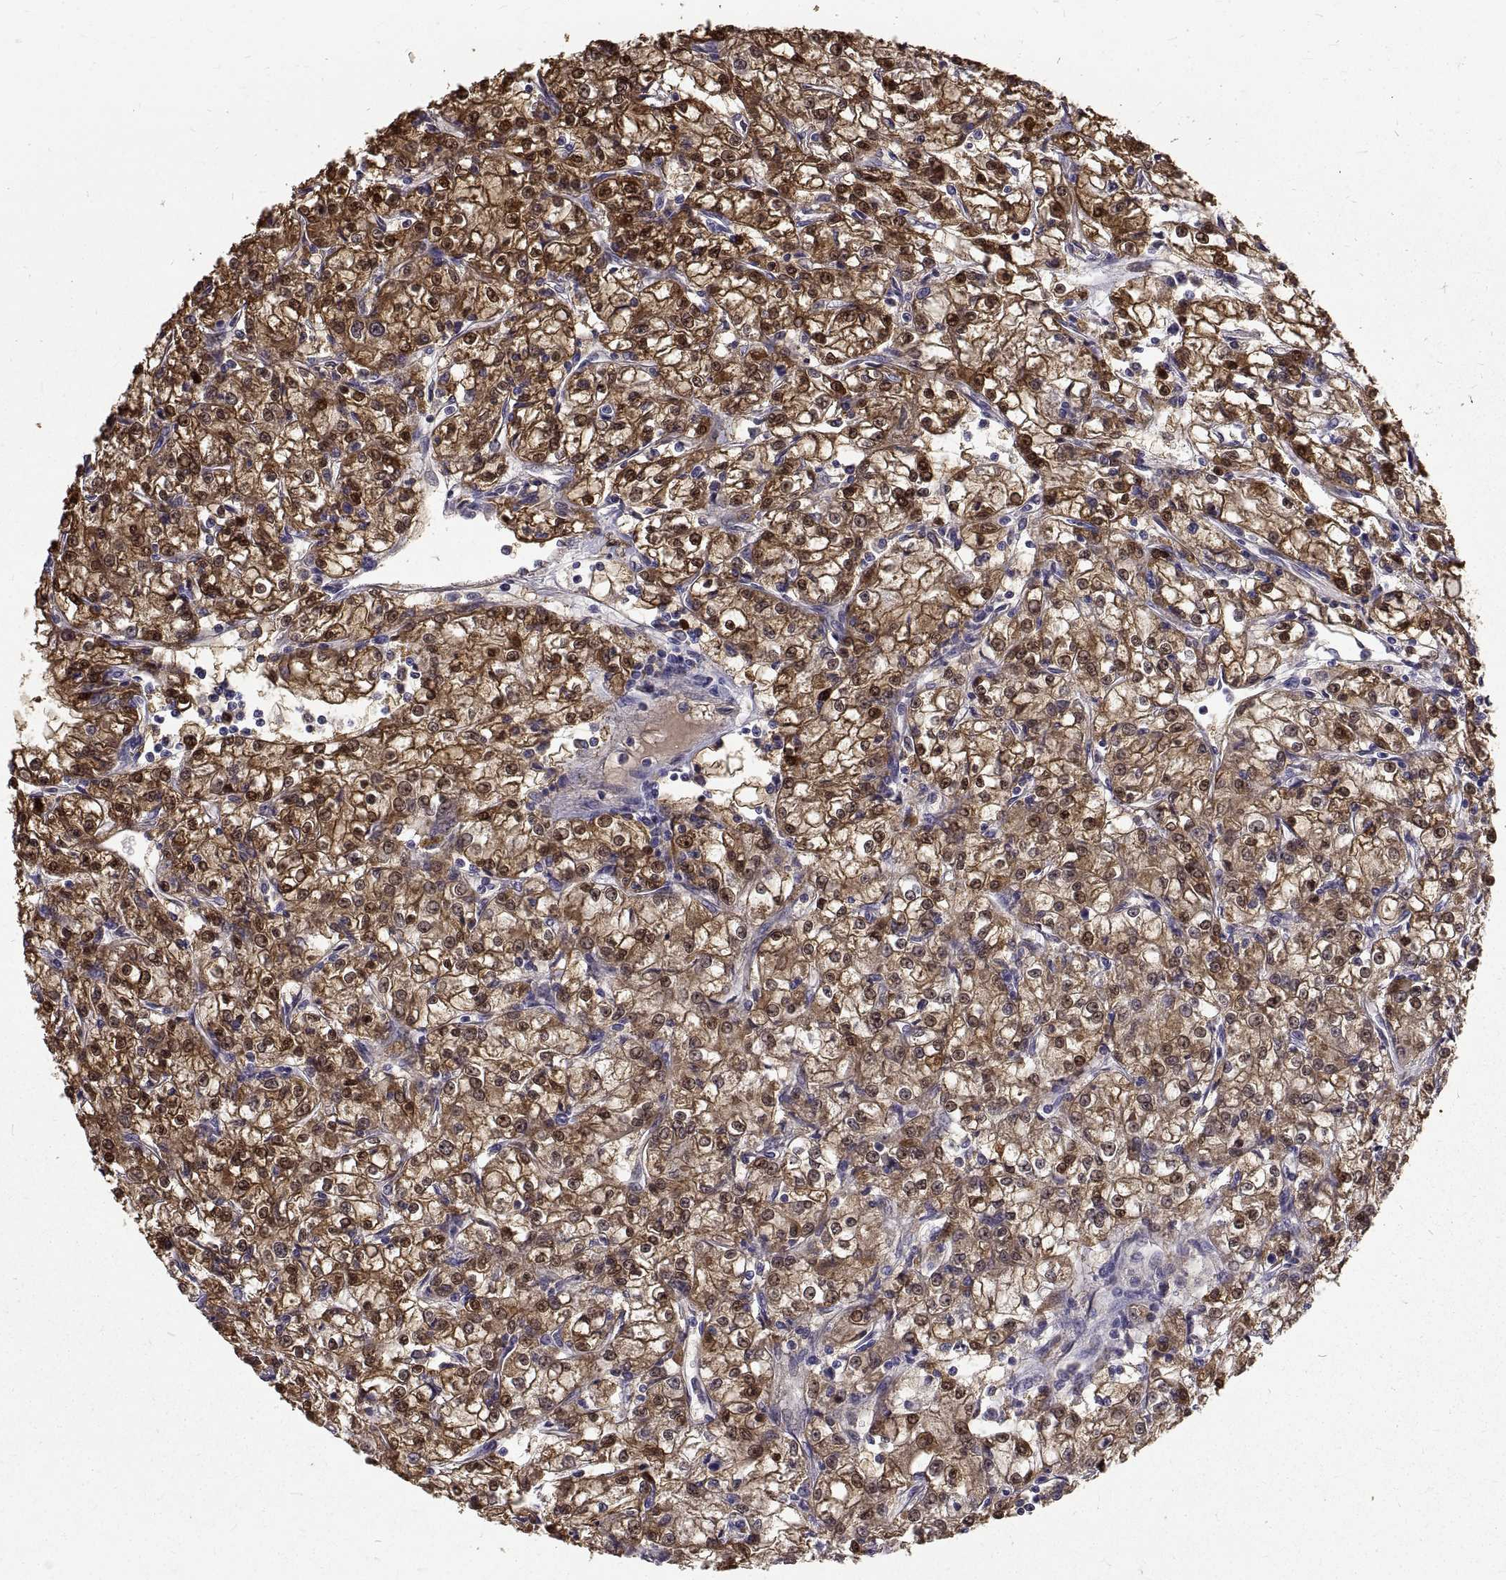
{"staining": {"intensity": "moderate", "quantity": ">75%", "location": "cytoplasmic/membranous,nuclear"}, "tissue": "renal cancer", "cell_type": "Tumor cells", "image_type": "cancer", "snomed": [{"axis": "morphology", "description": "Adenocarcinoma, NOS"}, {"axis": "topography", "description": "Kidney"}], "caption": "Immunohistochemistry (IHC) of human adenocarcinoma (renal) demonstrates medium levels of moderate cytoplasmic/membranous and nuclear staining in approximately >75% of tumor cells.", "gene": "PEA15", "patient": {"sex": "female", "age": 59}}